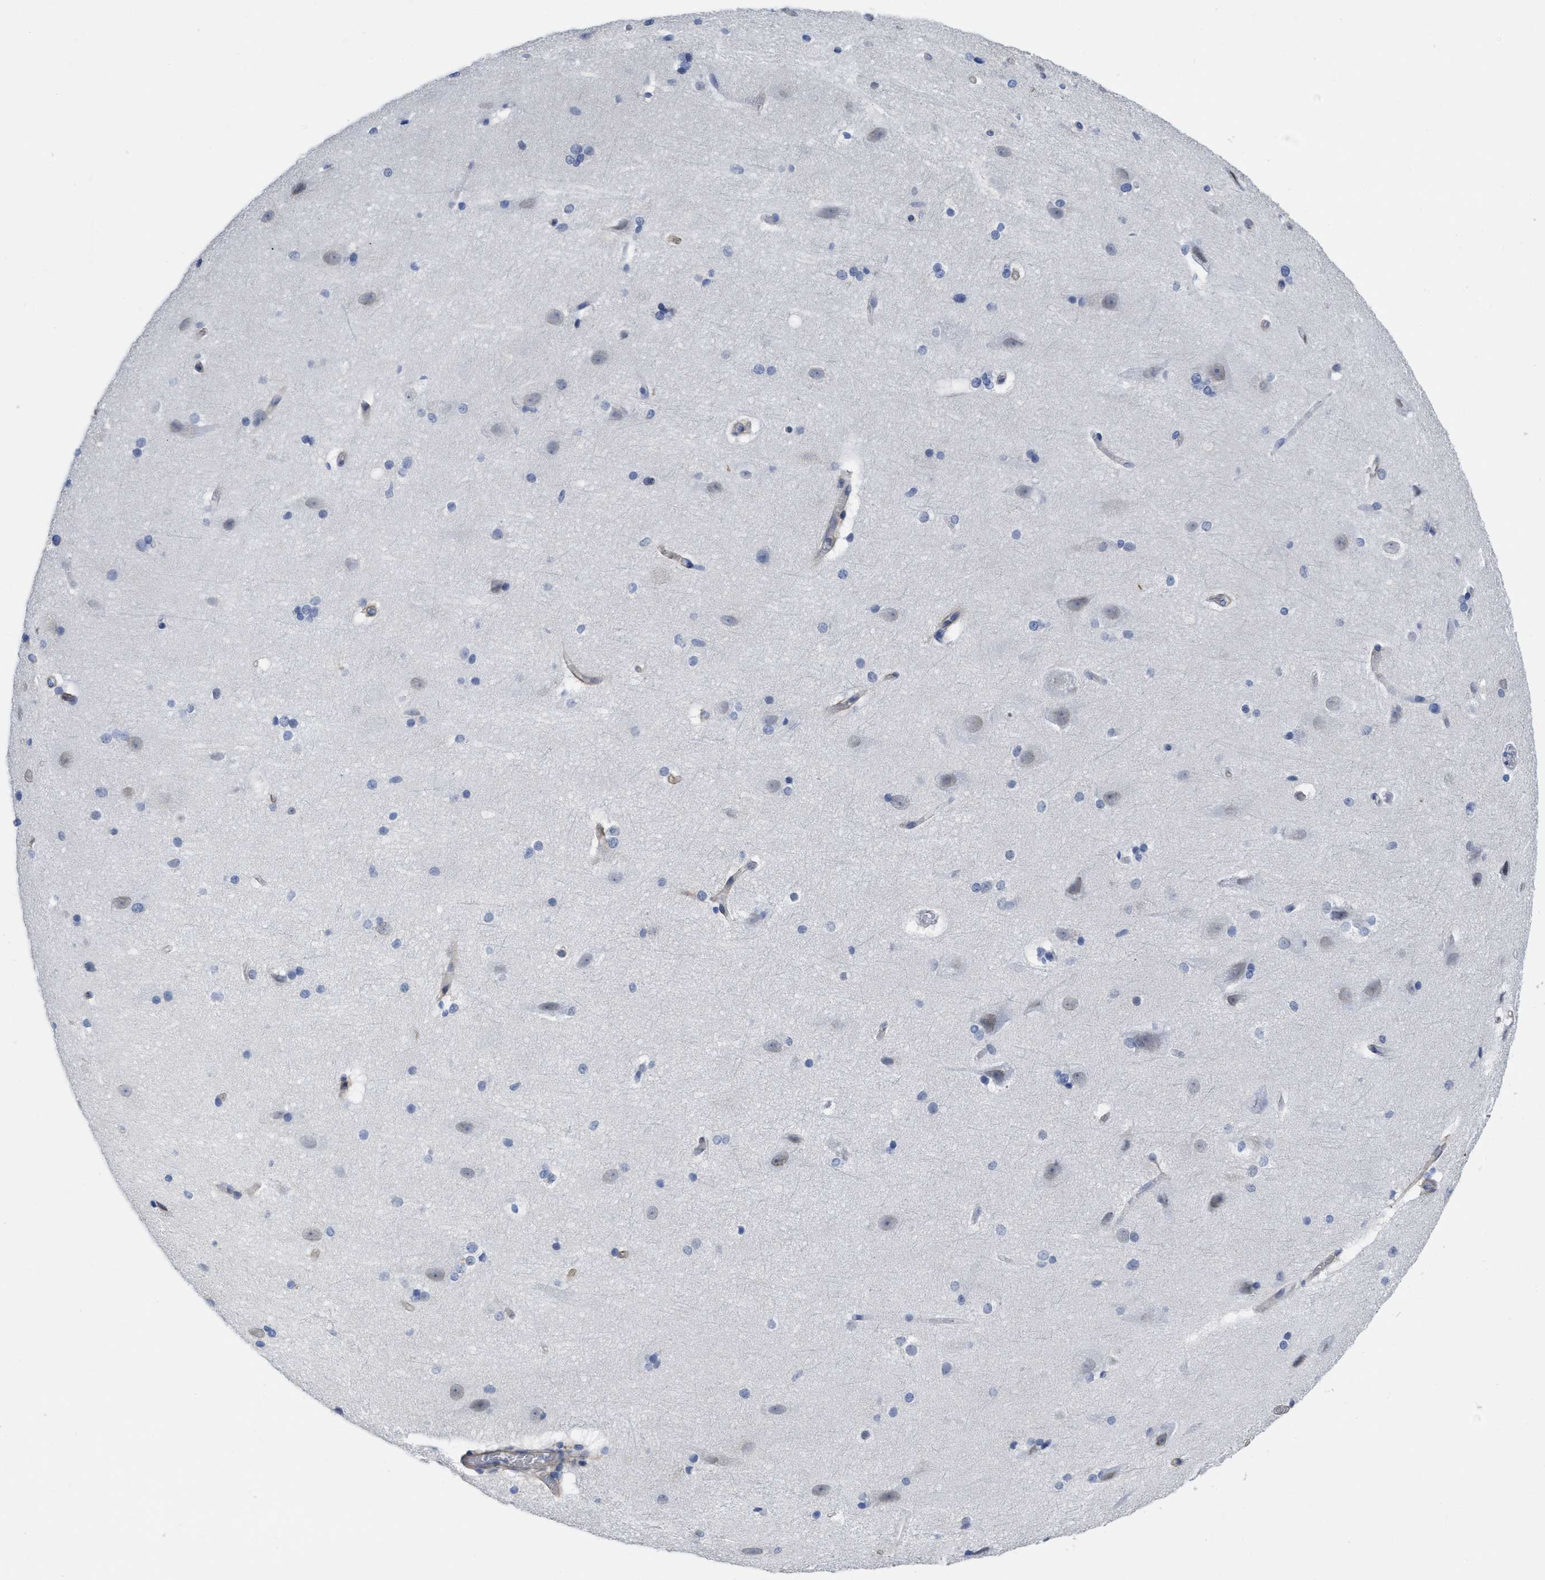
{"staining": {"intensity": "weak", "quantity": "<25%", "location": "cytoplasmic/membranous"}, "tissue": "cerebral cortex", "cell_type": "Endothelial cells", "image_type": "normal", "snomed": [{"axis": "morphology", "description": "Normal tissue, NOS"}, {"axis": "topography", "description": "Cerebral cortex"}, {"axis": "topography", "description": "Hippocampus"}], "caption": "High magnification brightfield microscopy of benign cerebral cortex stained with DAB (3,3'-diaminobenzidine) (brown) and counterstained with hematoxylin (blue): endothelial cells show no significant positivity. (DAB IHC with hematoxylin counter stain).", "gene": "ACKR1", "patient": {"sex": "female", "age": 19}}